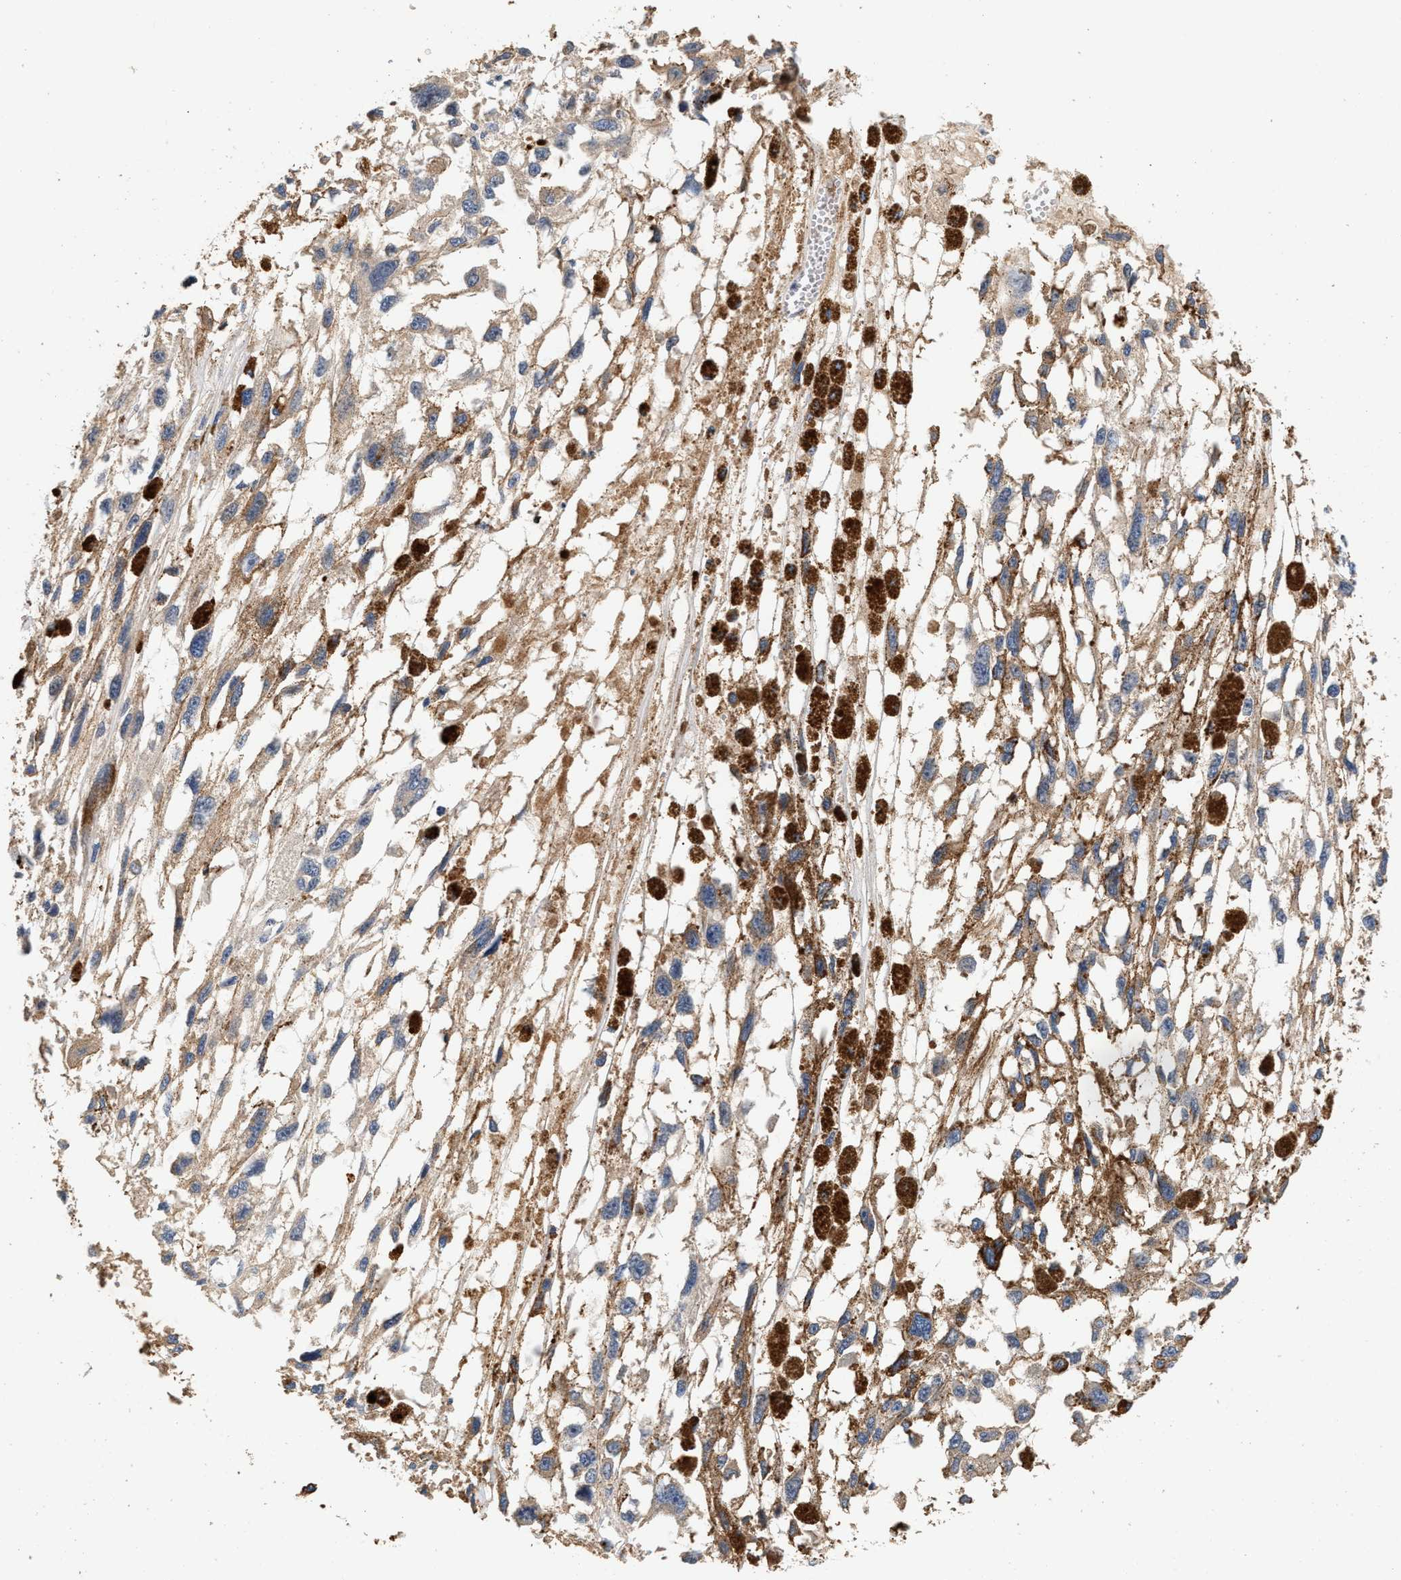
{"staining": {"intensity": "weak", "quantity": "25%-75%", "location": "cytoplasmic/membranous"}, "tissue": "melanoma", "cell_type": "Tumor cells", "image_type": "cancer", "snomed": [{"axis": "morphology", "description": "Malignant melanoma, Metastatic site"}, {"axis": "topography", "description": "Lymph node"}], "caption": "This is a photomicrograph of IHC staining of malignant melanoma (metastatic site), which shows weak expression in the cytoplasmic/membranous of tumor cells.", "gene": "PTGR3", "patient": {"sex": "male", "age": 59}}